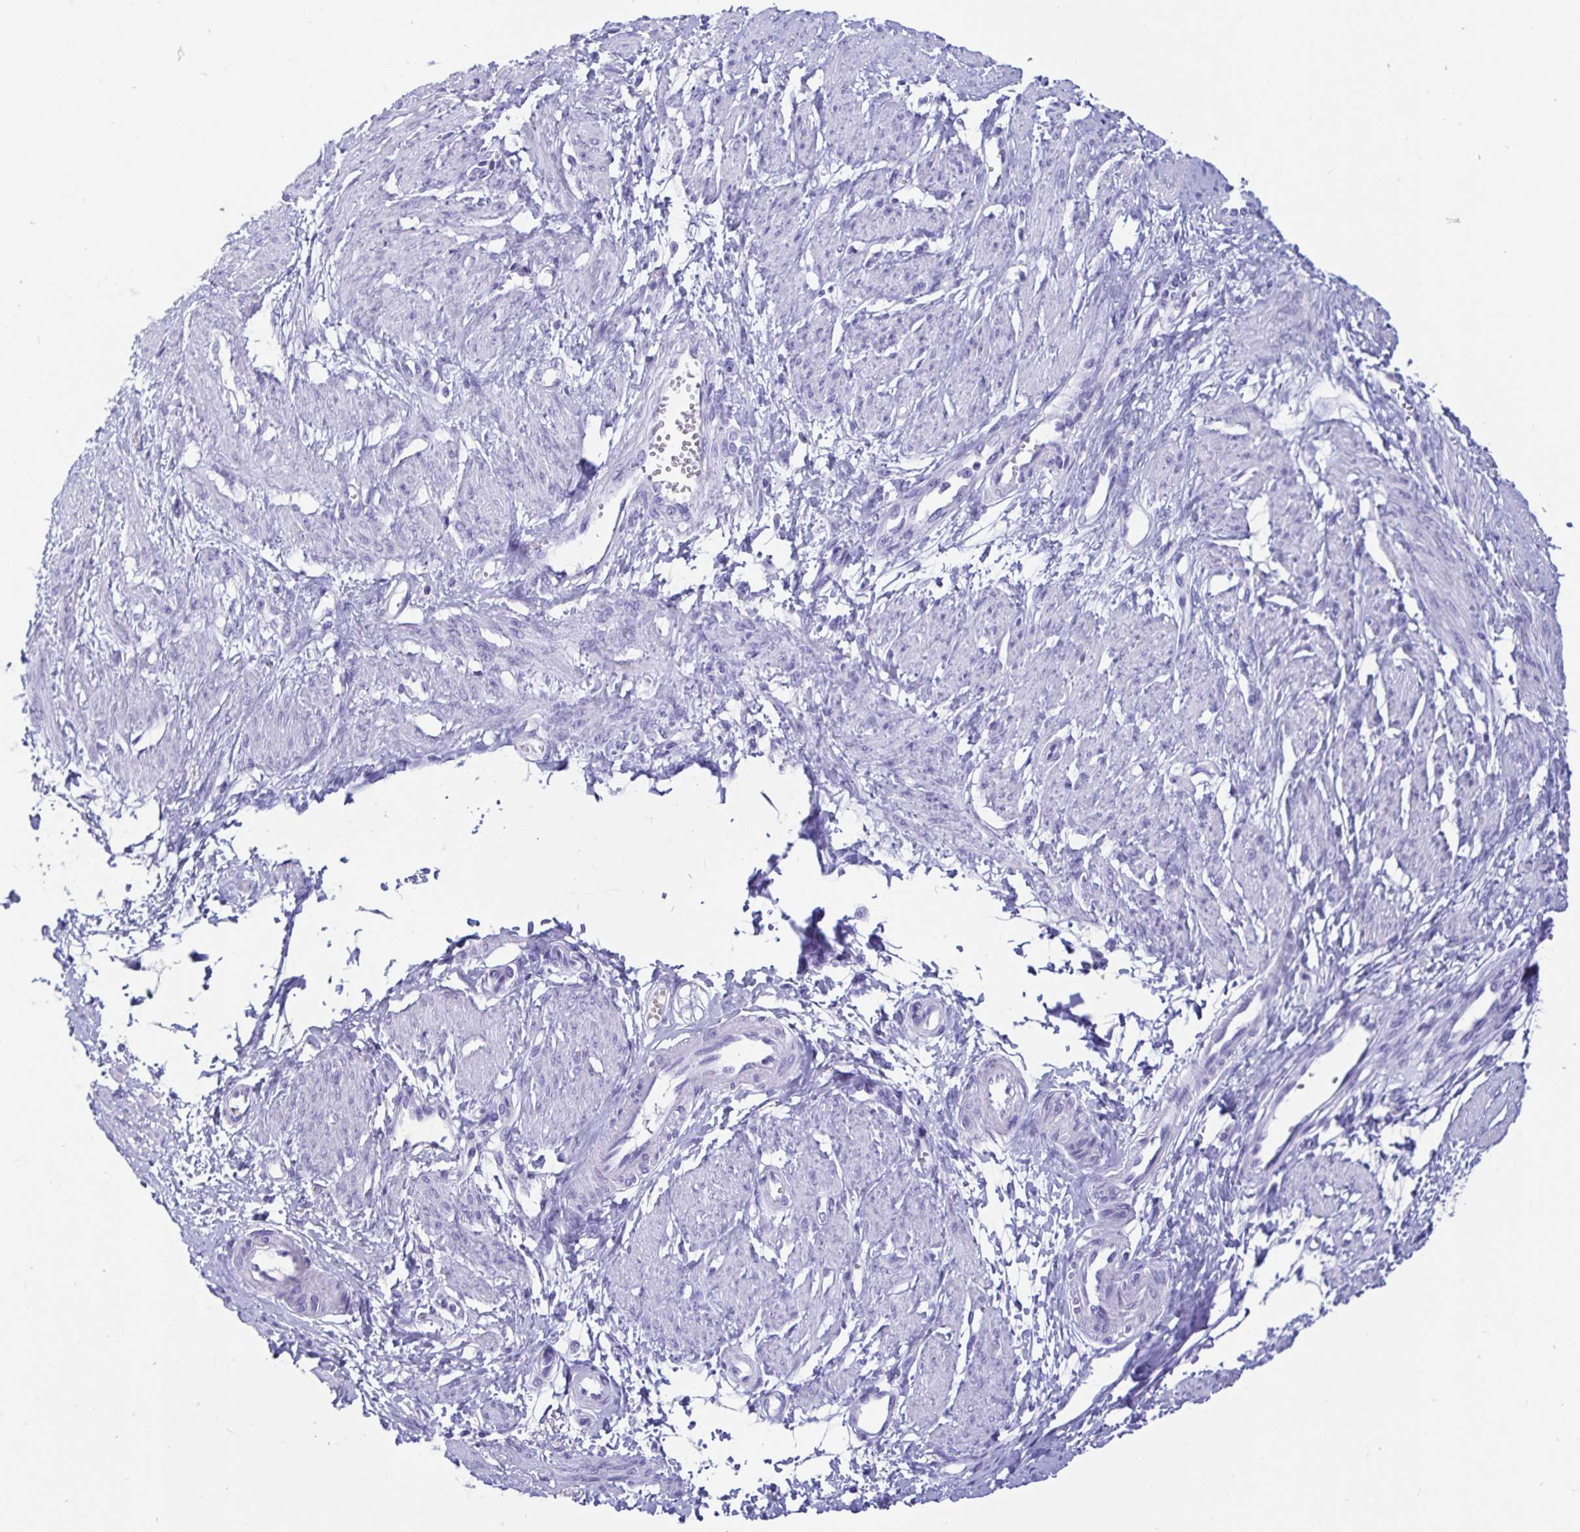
{"staining": {"intensity": "negative", "quantity": "none", "location": "none"}, "tissue": "smooth muscle", "cell_type": "Smooth muscle cells", "image_type": "normal", "snomed": [{"axis": "morphology", "description": "Normal tissue, NOS"}, {"axis": "topography", "description": "Smooth muscle"}, {"axis": "topography", "description": "Uterus"}], "caption": "High power microscopy micrograph of an IHC image of unremarkable smooth muscle, revealing no significant staining in smooth muscle cells. (Immunohistochemistry, brightfield microscopy, high magnification).", "gene": "ZPBP2", "patient": {"sex": "female", "age": 39}}